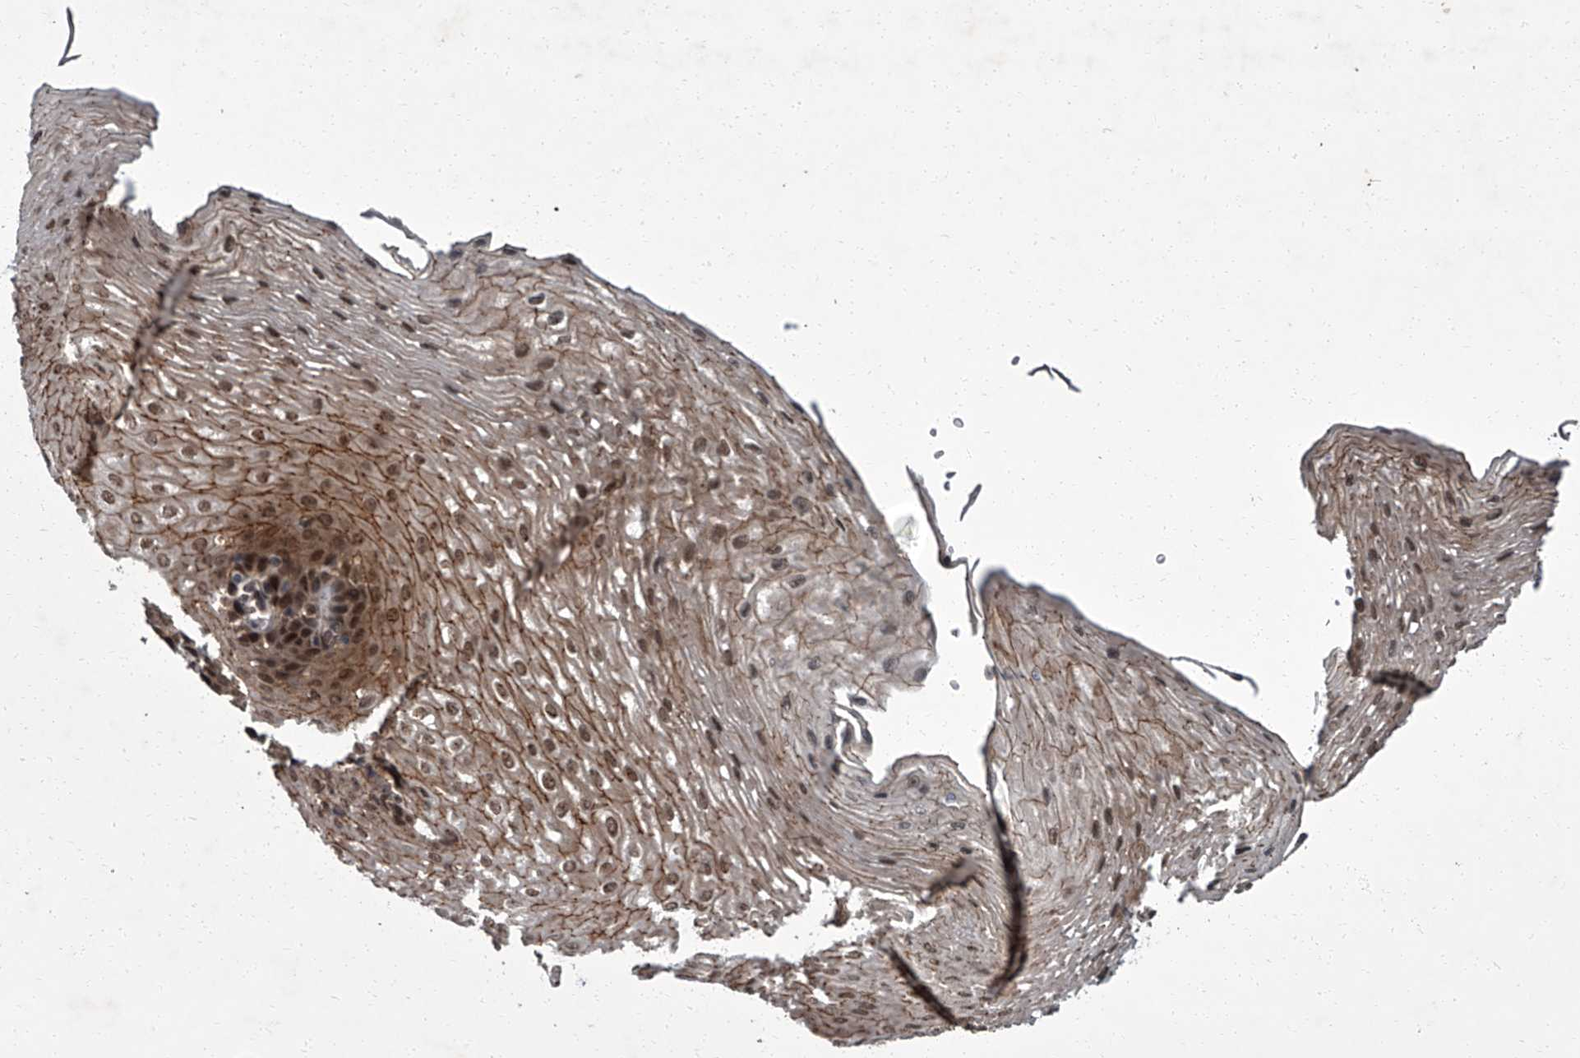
{"staining": {"intensity": "strong", "quantity": ">75%", "location": "cytoplasmic/membranous,nuclear"}, "tissue": "esophagus", "cell_type": "Squamous epithelial cells", "image_type": "normal", "snomed": [{"axis": "morphology", "description": "Normal tissue, NOS"}, {"axis": "topography", "description": "Esophagus"}], "caption": "IHC (DAB) staining of normal esophagus exhibits strong cytoplasmic/membranous,nuclear protein expression in approximately >75% of squamous epithelial cells.", "gene": "ZNF518B", "patient": {"sex": "female", "age": 66}}